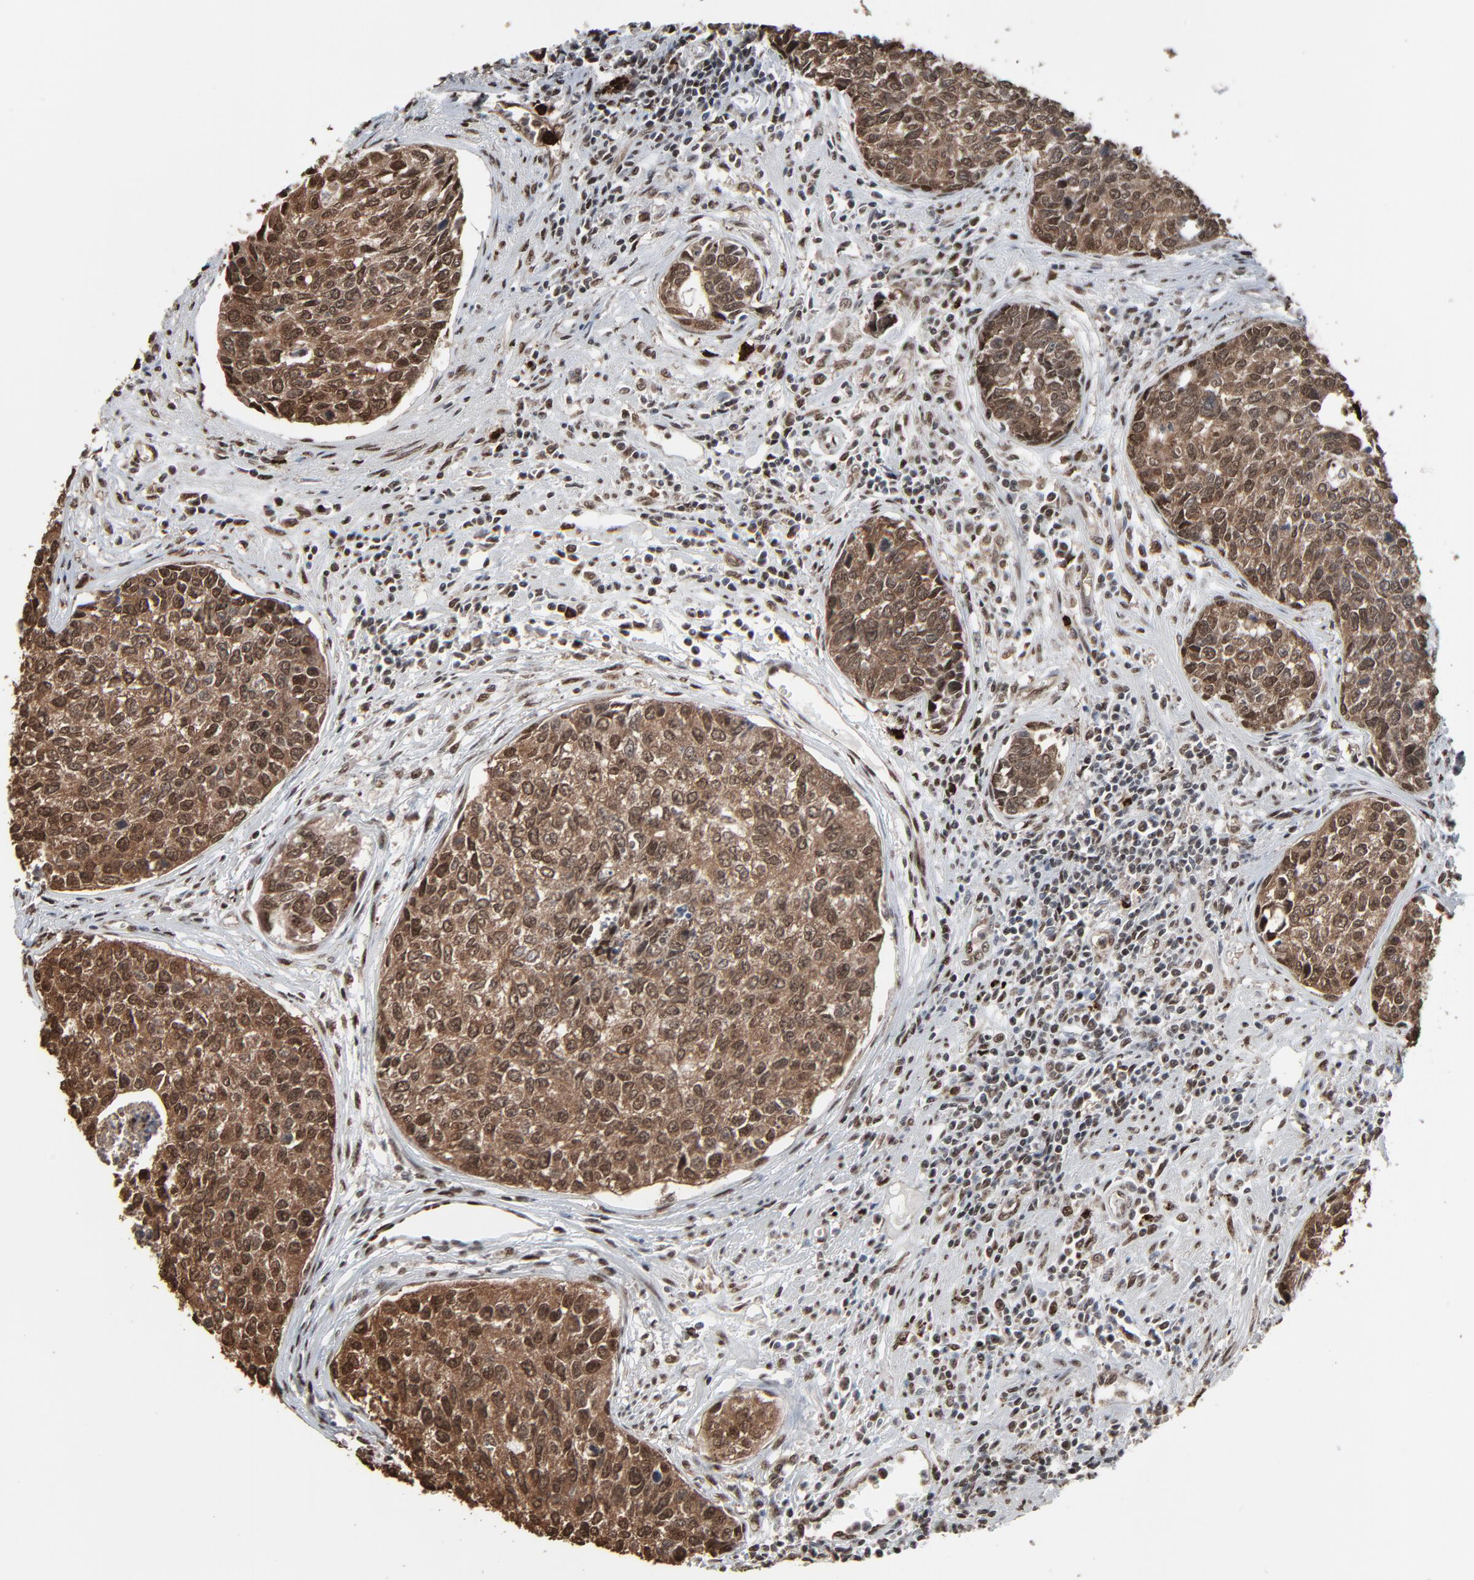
{"staining": {"intensity": "strong", "quantity": ">75%", "location": "cytoplasmic/membranous,nuclear"}, "tissue": "urothelial cancer", "cell_type": "Tumor cells", "image_type": "cancer", "snomed": [{"axis": "morphology", "description": "Urothelial carcinoma, High grade"}, {"axis": "topography", "description": "Urinary bladder"}], "caption": "Protein staining of urothelial carcinoma (high-grade) tissue exhibits strong cytoplasmic/membranous and nuclear expression in about >75% of tumor cells. The protein is shown in brown color, while the nuclei are stained blue.", "gene": "MEIS2", "patient": {"sex": "male", "age": 81}}